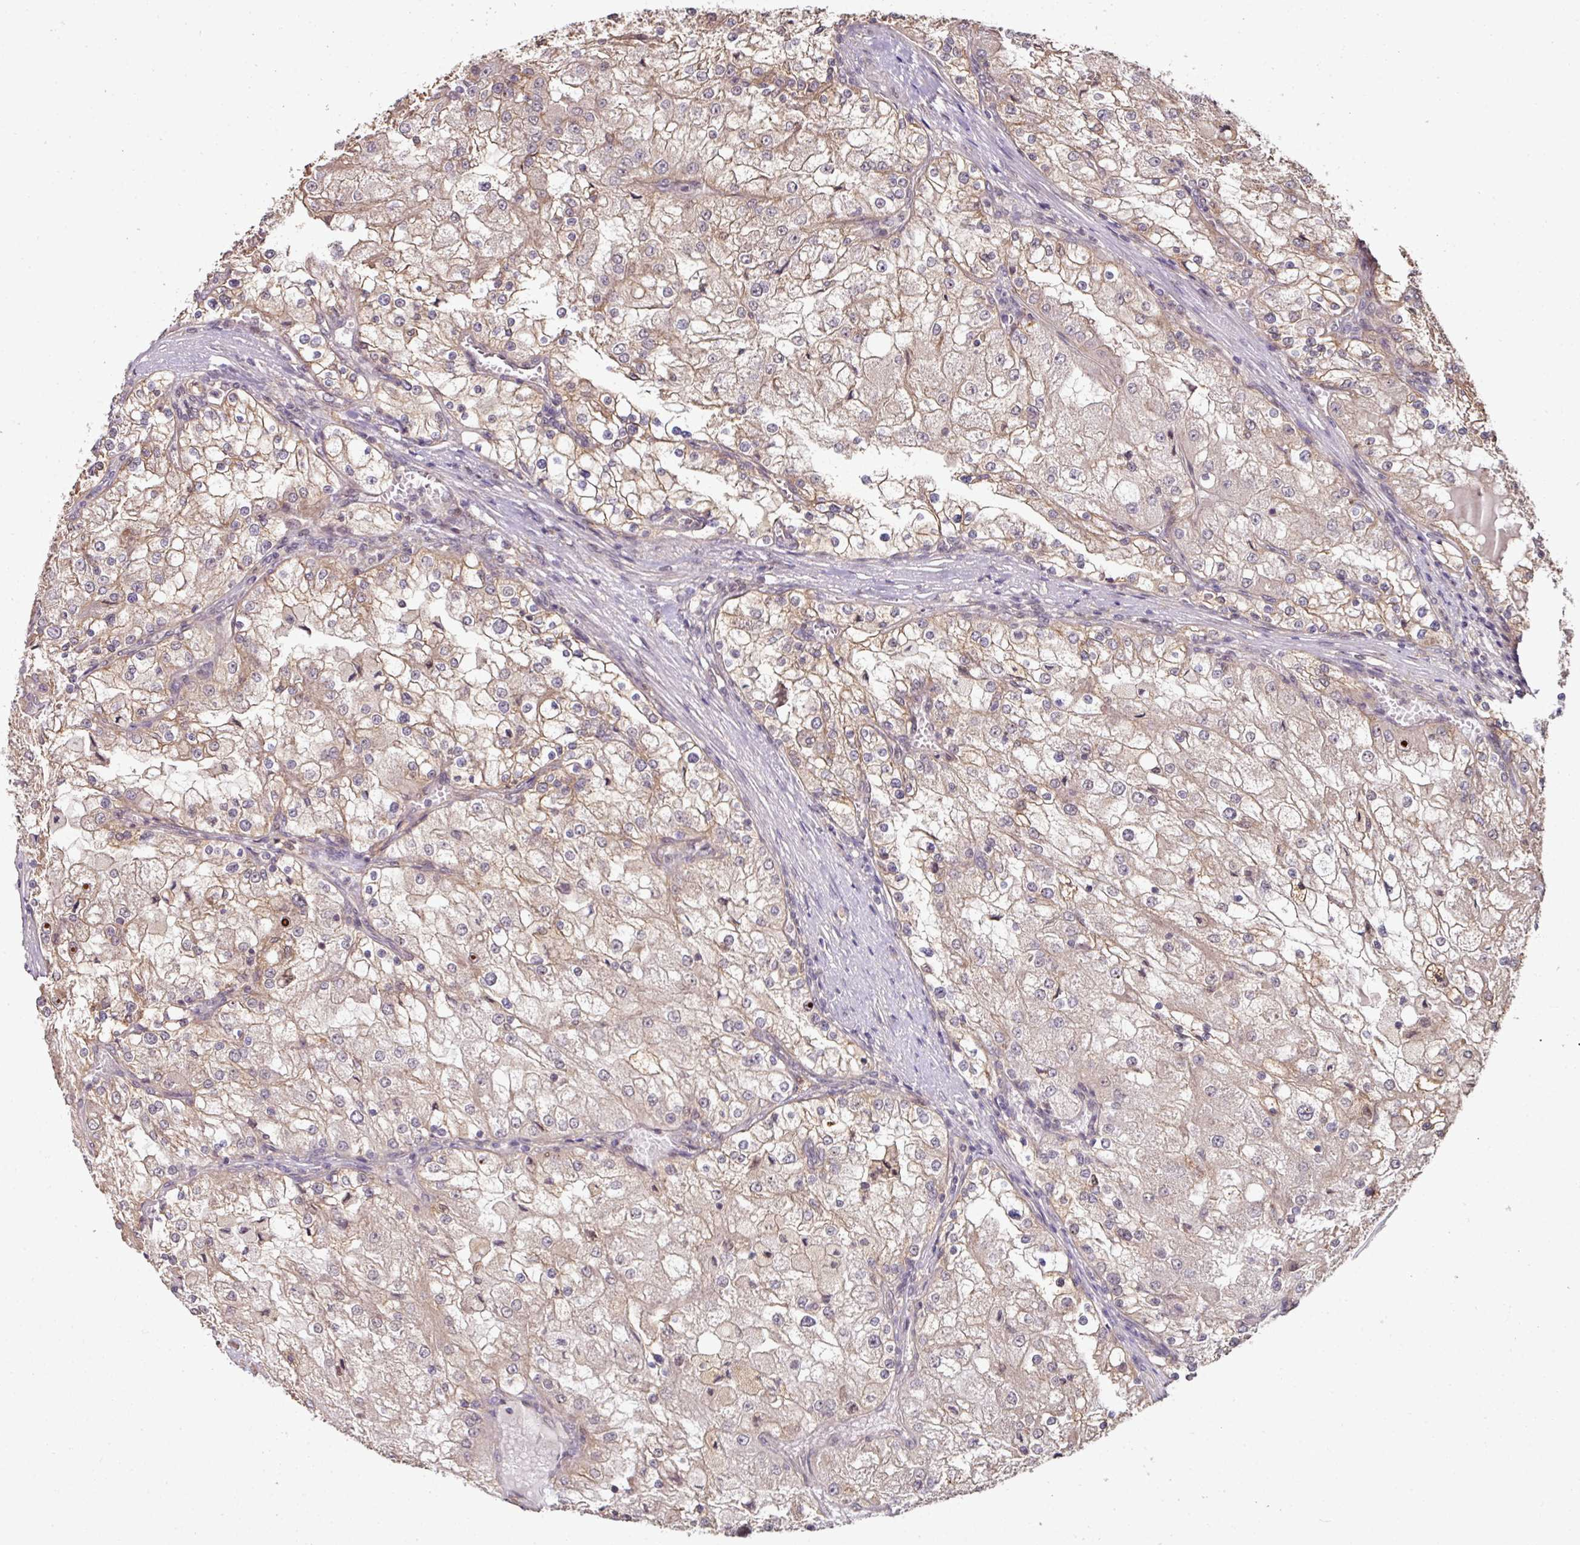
{"staining": {"intensity": "weak", "quantity": ">75%", "location": "cytoplasmic/membranous"}, "tissue": "renal cancer", "cell_type": "Tumor cells", "image_type": "cancer", "snomed": [{"axis": "morphology", "description": "Adenocarcinoma, NOS"}, {"axis": "topography", "description": "Kidney"}], "caption": "Tumor cells reveal low levels of weak cytoplasmic/membranous expression in approximately >75% of cells in human adenocarcinoma (renal). The staining is performed using DAB brown chromogen to label protein expression. The nuclei are counter-stained blue using hematoxylin.", "gene": "ANKRD18A", "patient": {"sex": "female", "age": 74}}